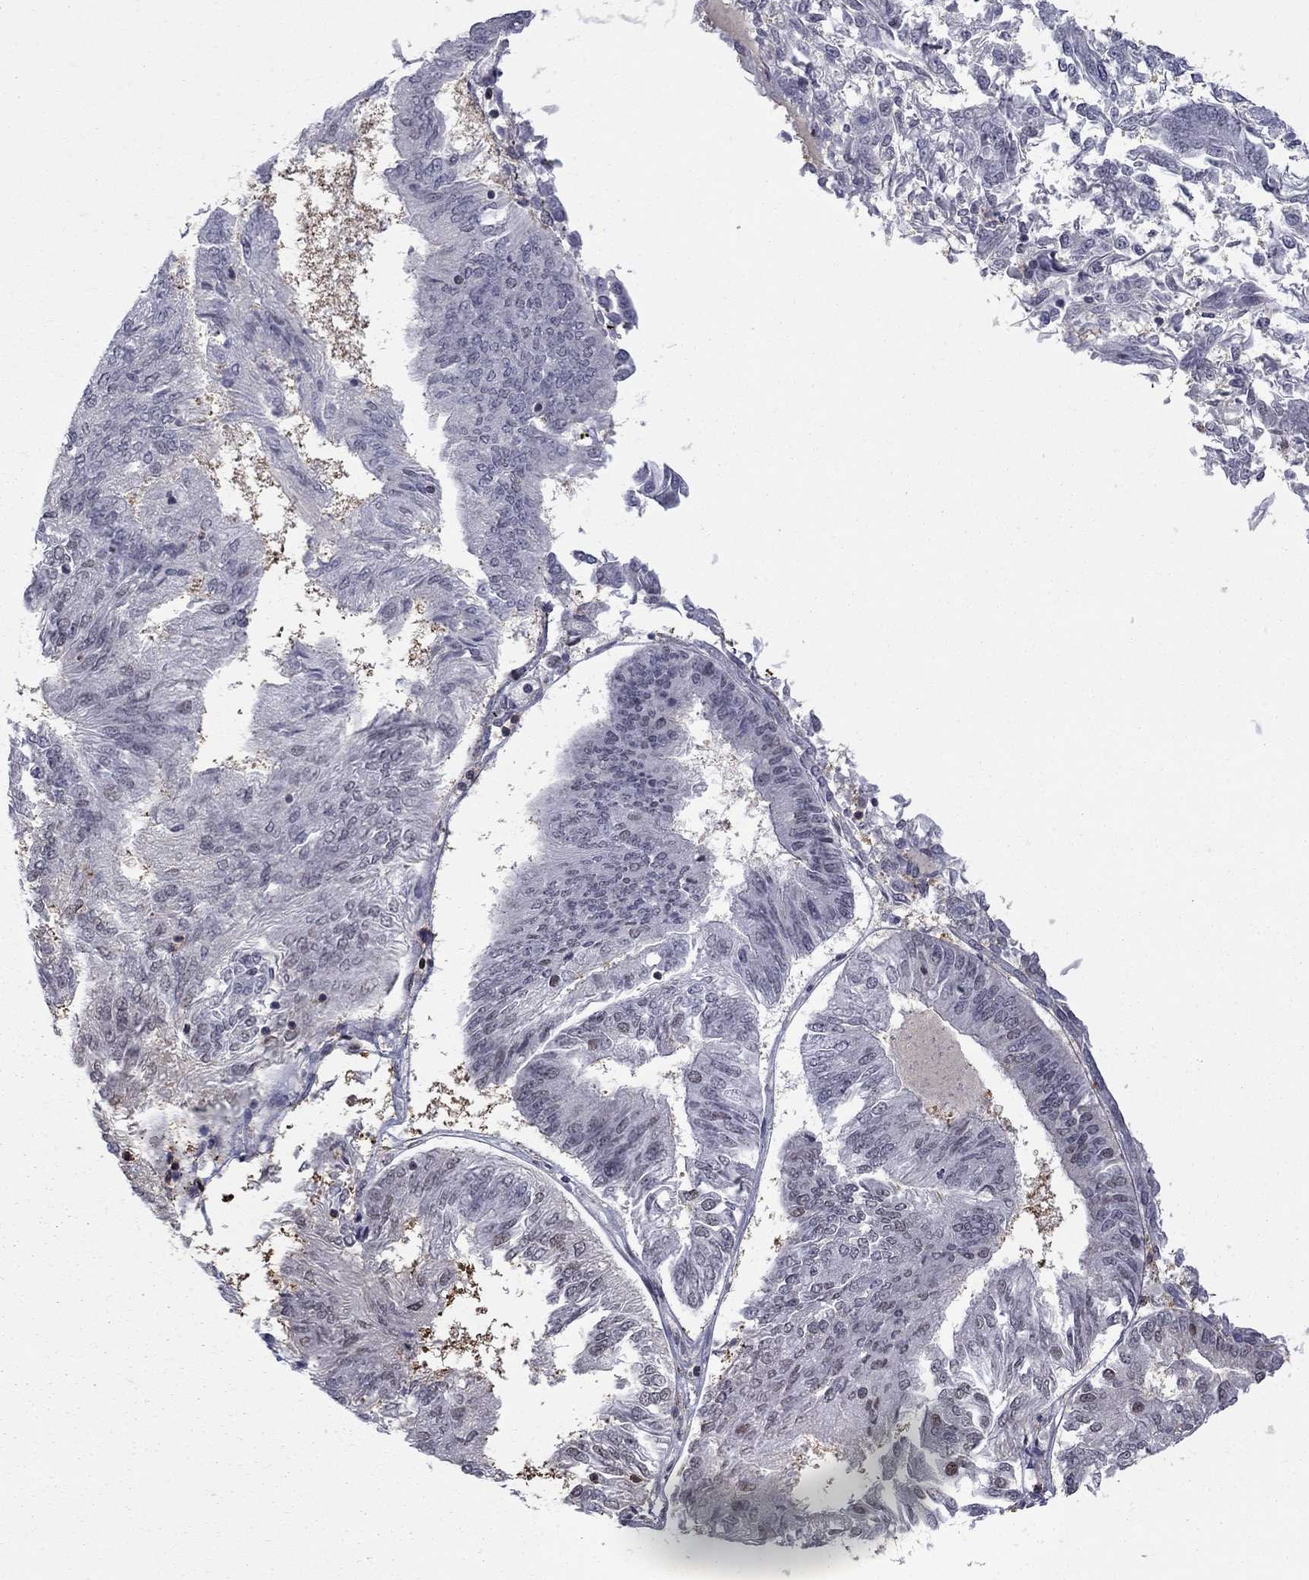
{"staining": {"intensity": "negative", "quantity": "none", "location": "none"}, "tissue": "endometrial cancer", "cell_type": "Tumor cells", "image_type": "cancer", "snomed": [{"axis": "morphology", "description": "Adenocarcinoma, NOS"}, {"axis": "topography", "description": "Endometrium"}], "caption": "IHC histopathology image of endometrial cancer (adenocarcinoma) stained for a protein (brown), which demonstrates no staining in tumor cells.", "gene": "RFWD3", "patient": {"sex": "female", "age": 58}}